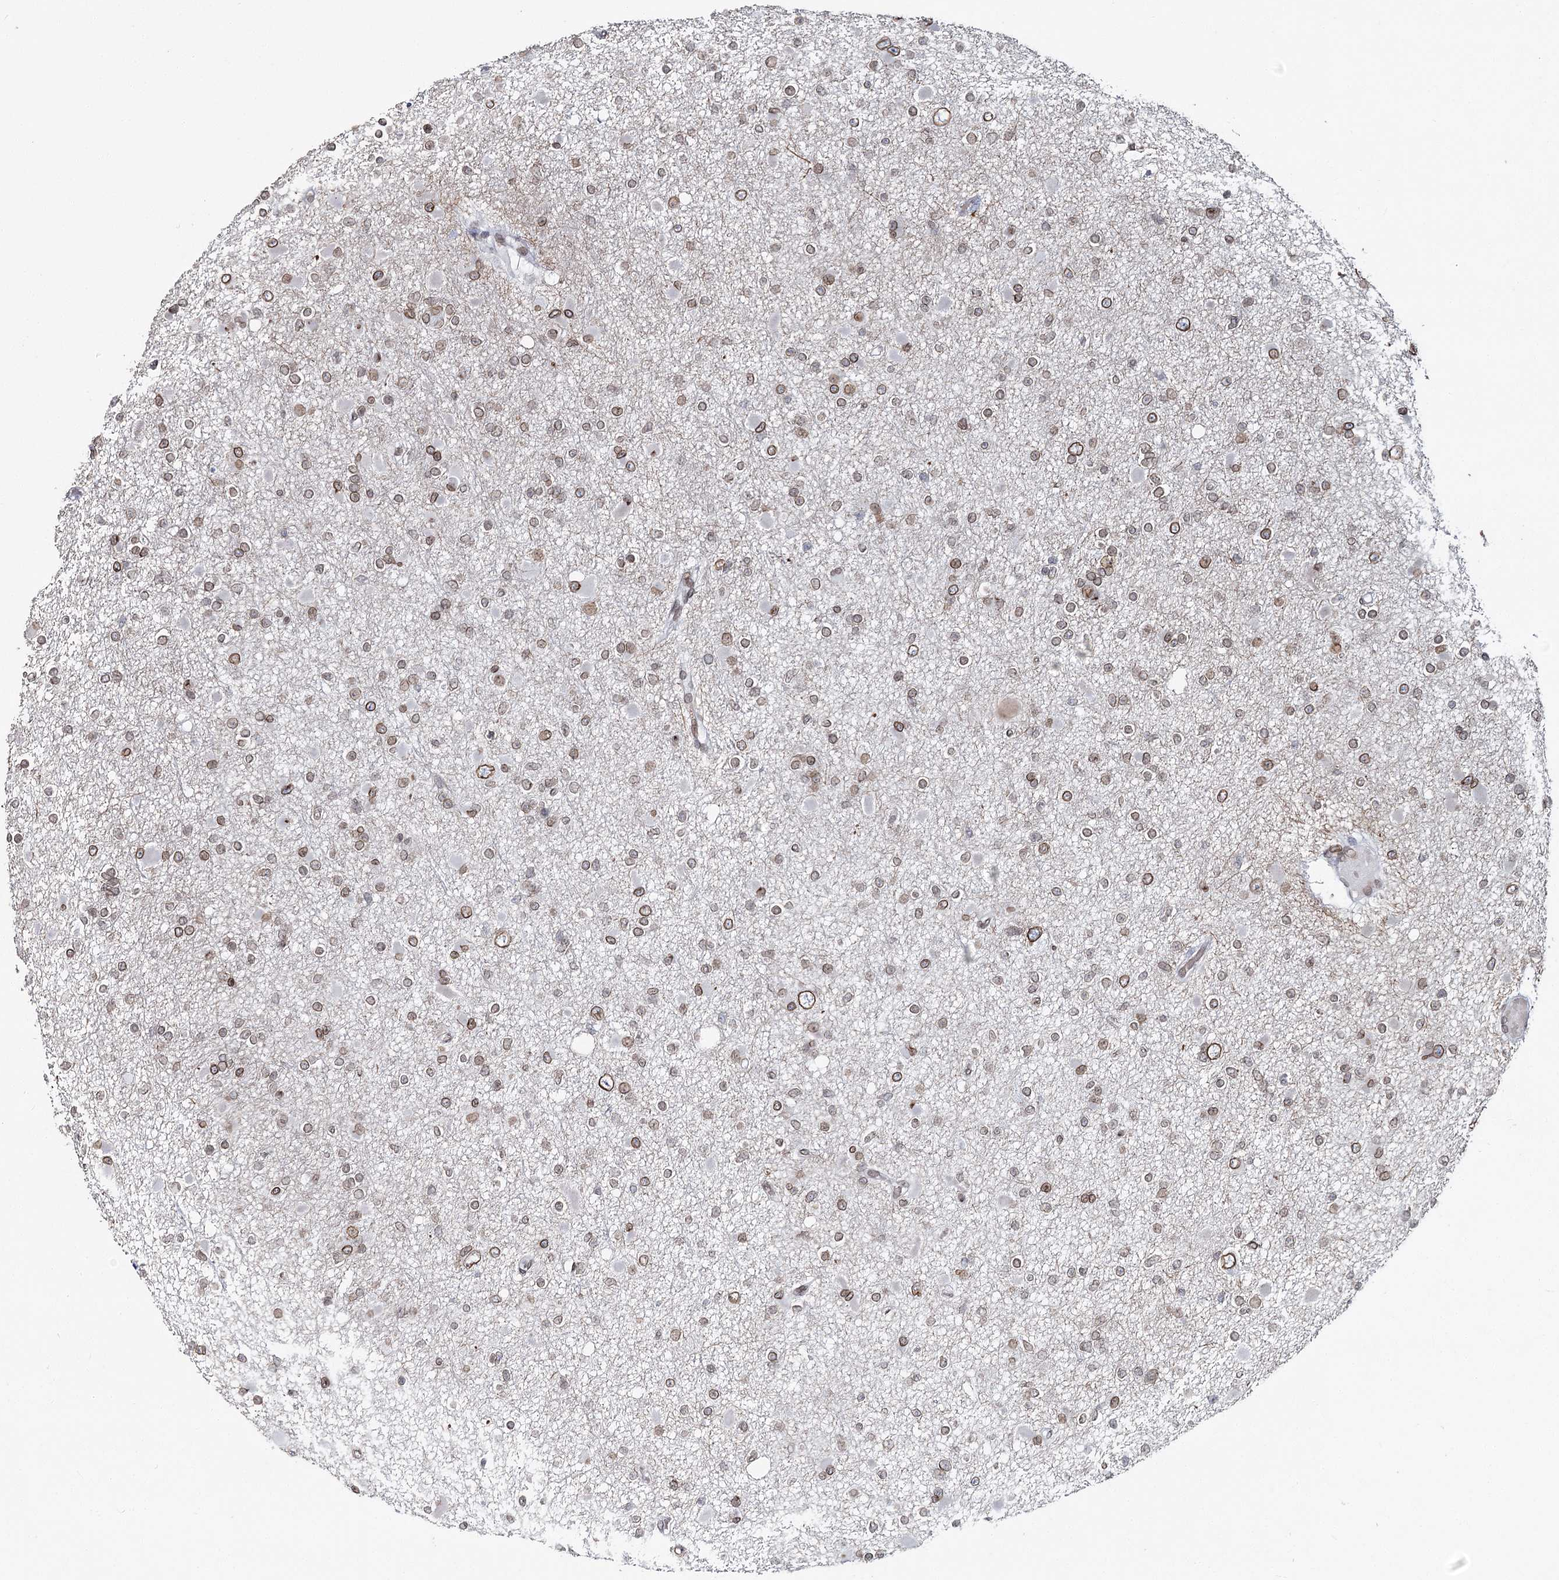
{"staining": {"intensity": "moderate", "quantity": ">75%", "location": "cytoplasmic/membranous,nuclear"}, "tissue": "glioma", "cell_type": "Tumor cells", "image_type": "cancer", "snomed": [{"axis": "morphology", "description": "Glioma, malignant, Low grade"}, {"axis": "topography", "description": "Brain"}], "caption": "DAB (3,3'-diaminobenzidine) immunohistochemical staining of human glioma shows moderate cytoplasmic/membranous and nuclear protein staining in approximately >75% of tumor cells.", "gene": "KIAA0930", "patient": {"sex": "female", "age": 22}}